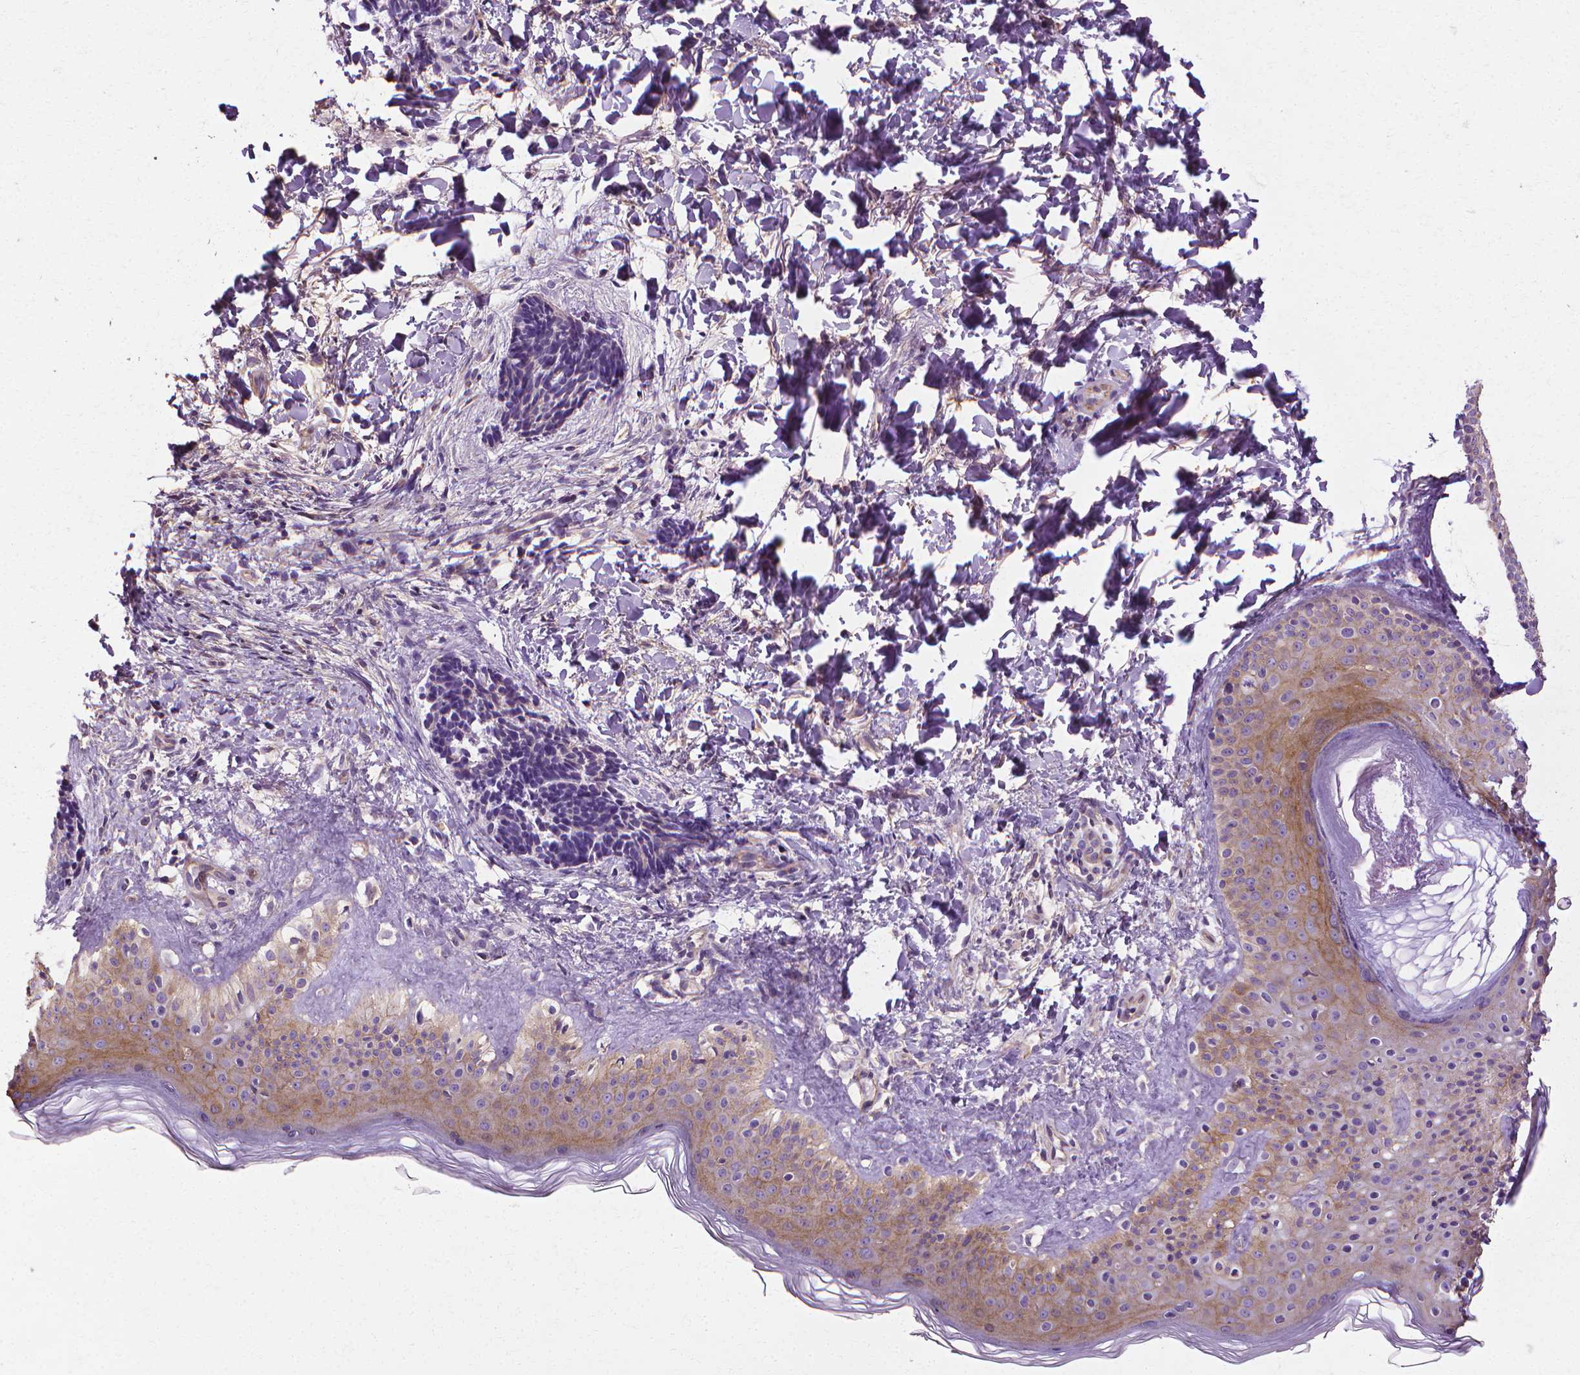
{"staining": {"intensity": "negative", "quantity": "none", "location": "none"}, "tissue": "skin cancer", "cell_type": "Tumor cells", "image_type": "cancer", "snomed": [{"axis": "morphology", "description": "Normal tissue, NOS"}, {"axis": "morphology", "description": "Basal cell carcinoma"}, {"axis": "topography", "description": "Skin"}], "caption": "The IHC photomicrograph has no significant positivity in tumor cells of skin cancer tissue. (IHC, brightfield microscopy, high magnification).", "gene": "CFAP157", "patient": {"sex": "male", "age": 46}}